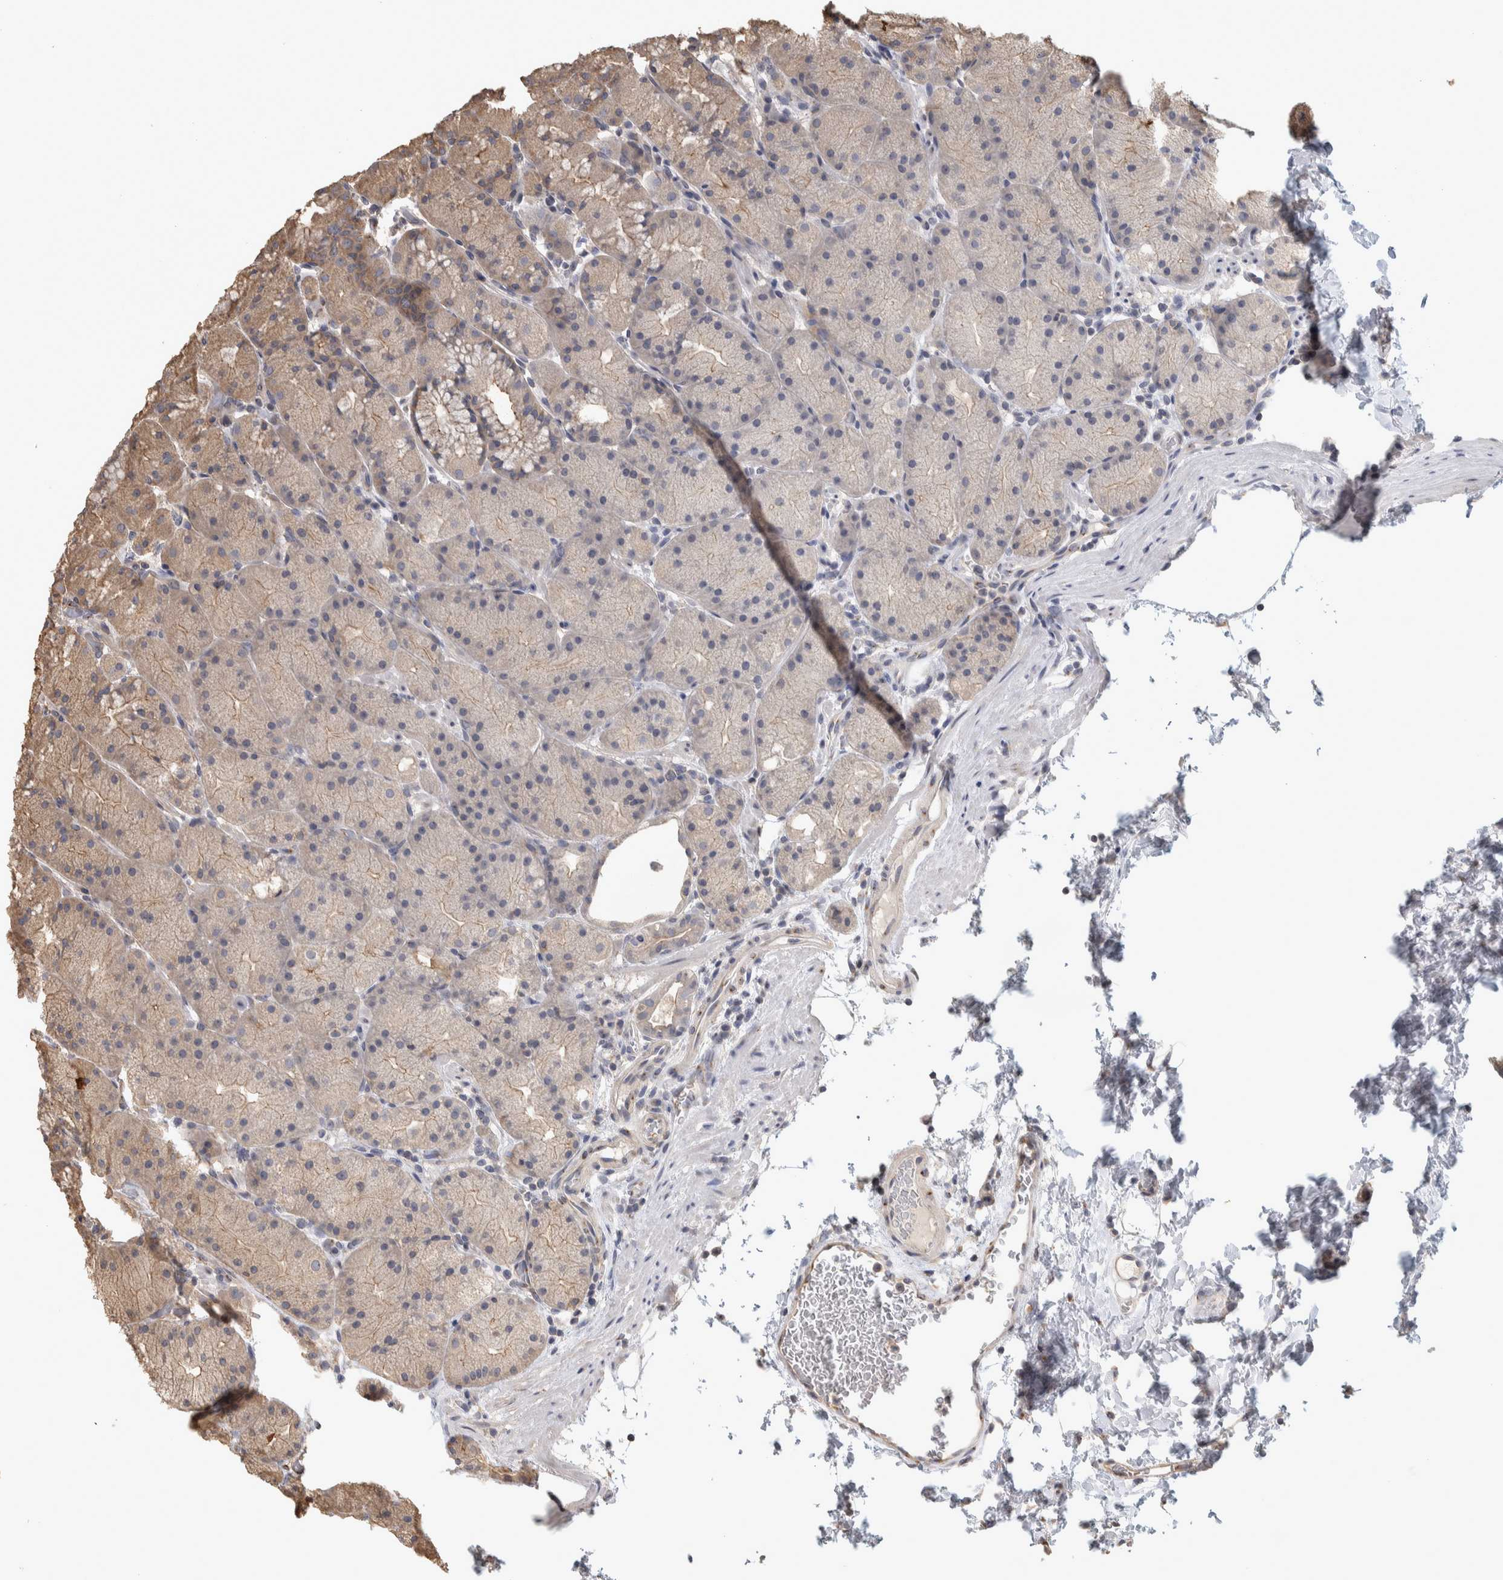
{"staining": {"intensity": "moderate", "quantity": "25%-75%", "location": "cytoplasmic/membranous"}, "tissue": "stomach", "cell_type": "Glandular cells", "image_type": "normal", "snomed": [{"axis": "morphology", "description": "Normal tissue, NOS"}, {"axis": "topography", "description": "Stomach, upper"}, {"axis": "topography", "description": "Stomach"}], "caption": "A histopathology image of stomach stained for a protein shows moderate cytoplasmic/membranous brown staining in glandular cells. The staining was performed using DAB, with brown indicating positive protein expression. Nuclei are stained blue with hematoxylin.", "gene": "IFRD1", "patient": {"sex": "male", "age": 48}}